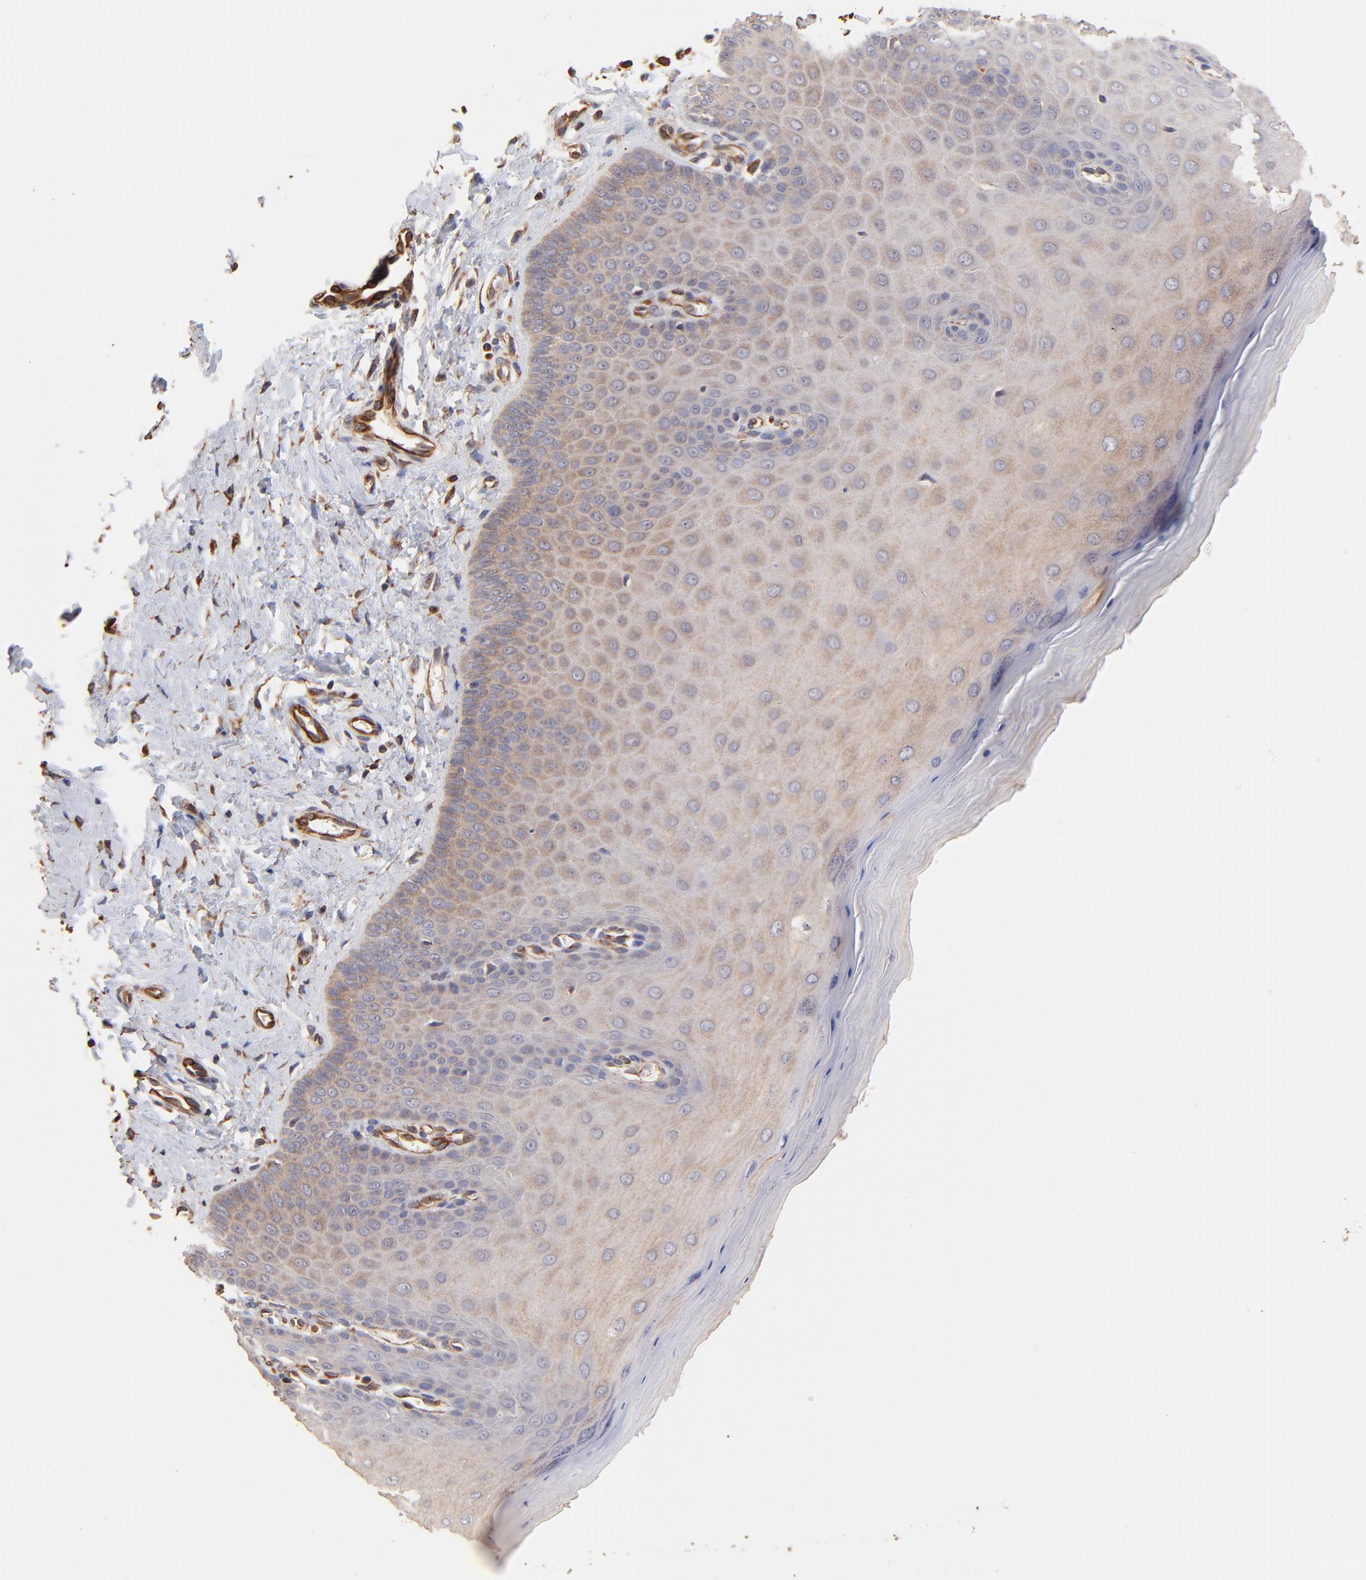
{"staining": {"intensity": "weak", "quantity": ">75%", "location": "cytoplasmic/membranous"}, "tissue": "cervix", "cell_type": "Glandular cells", "image_type": "normal", "snomed": [{"axis": "morphology", "description": "Normal tissue, NOS"}, {"axis": "topography", "description": "Cervix"}], "caption": "Protein expression analysis of benign cervix shows weak cytoplasmic/membranous staining in approximately >75% of glandular cells.", "gene": "TNFAIP3", "patient": {"sex": "female", "age": 55}}